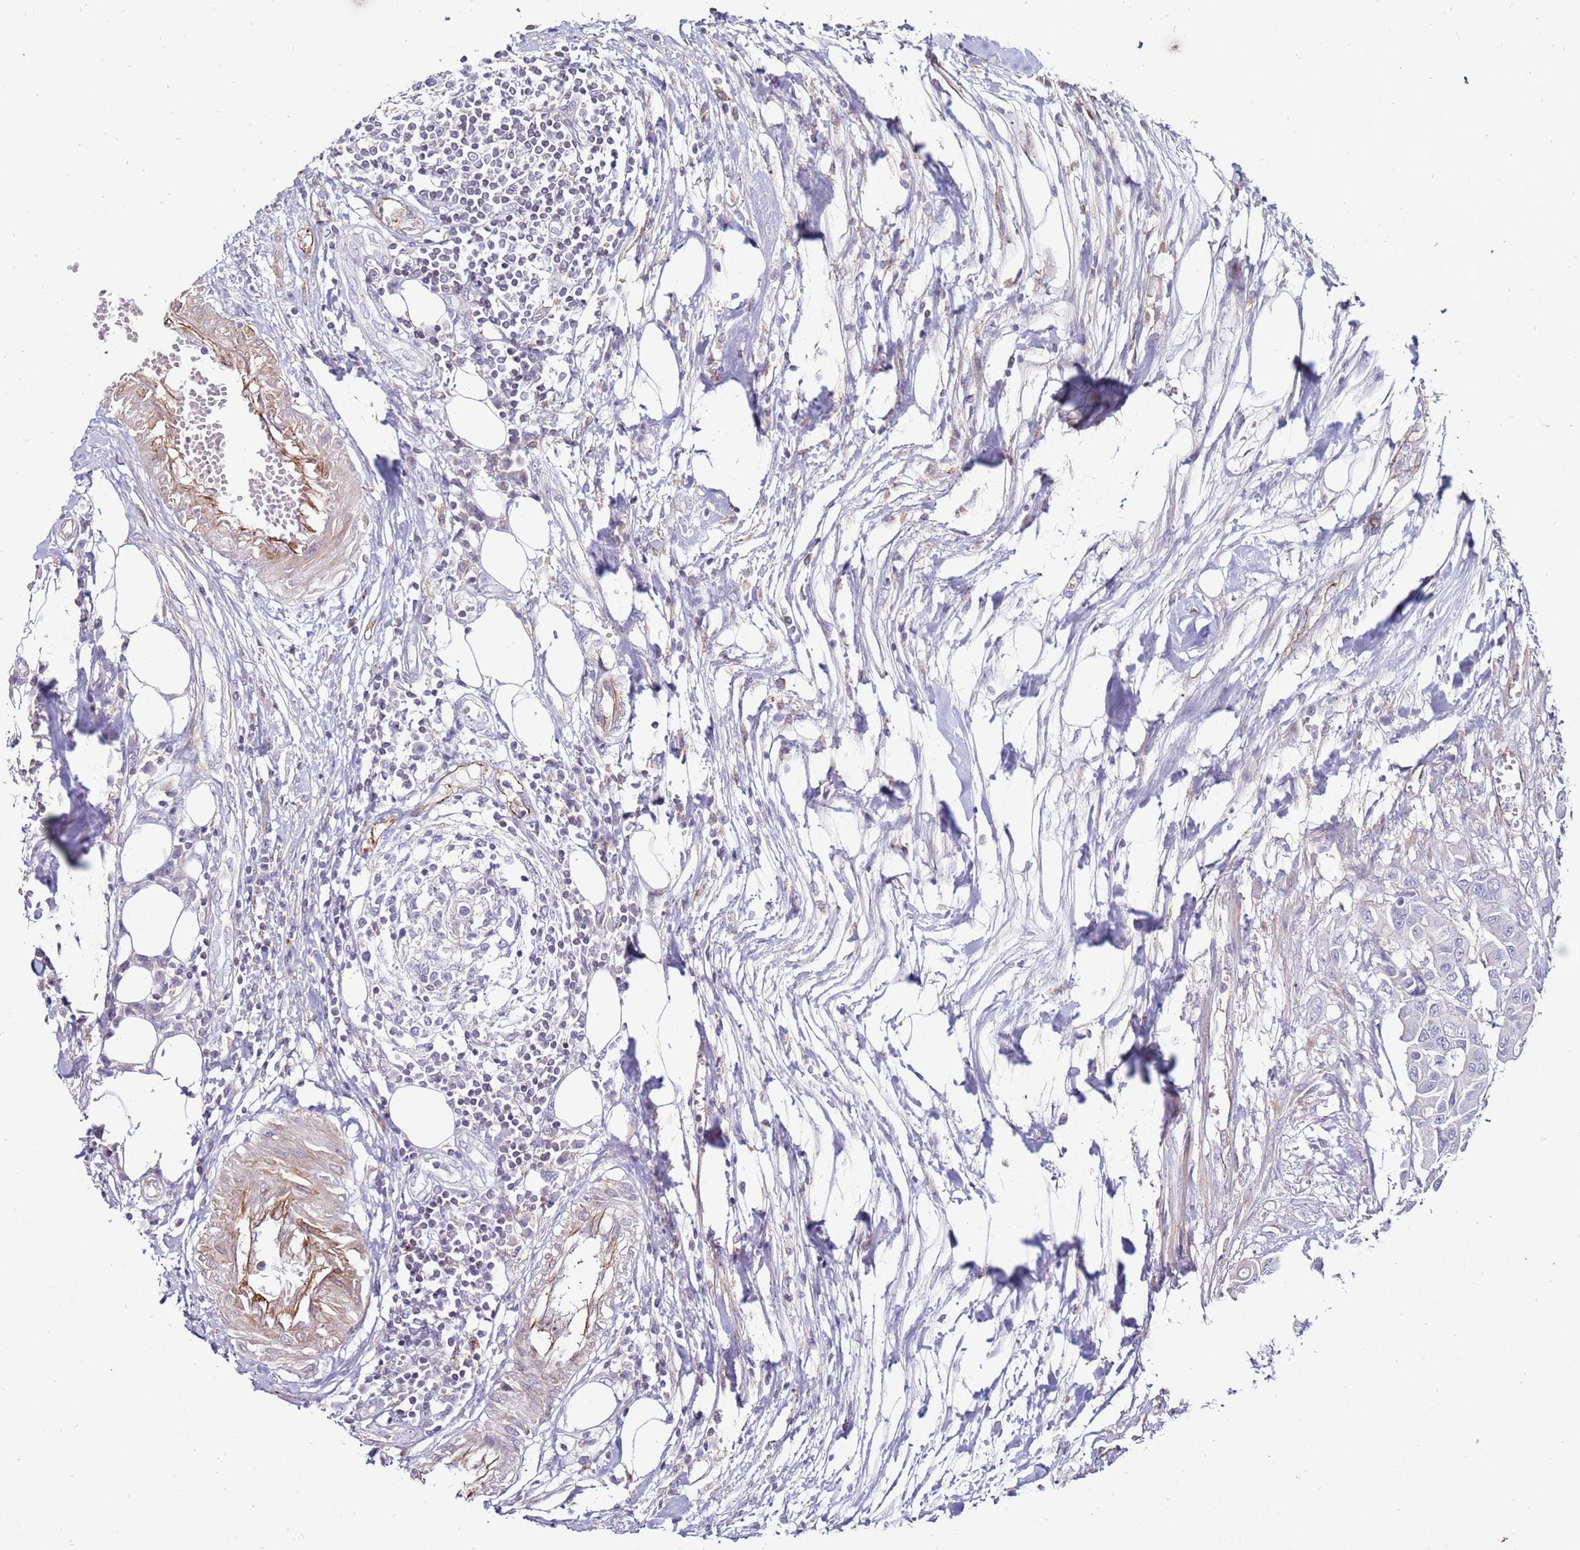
{"staining": {"intensity": "negative", "quantity": "none", "location": "none"}, "tissue": "colorectal cancer", "cell_type": "Tumor cells", "image_type": "cancer", "snomed": [{"axis": "morphology", "description": "Adenocarcinoma, NOS"}, {"axis": "topography", "description": "Colon"}], "caption": "Tumor cells show no significant protein expression in adenocarcinoma (colorectal). (DAB IHC, high magnification).", "gene": "CLEC4M", "patient": {"sex": "male", "age": 77}}